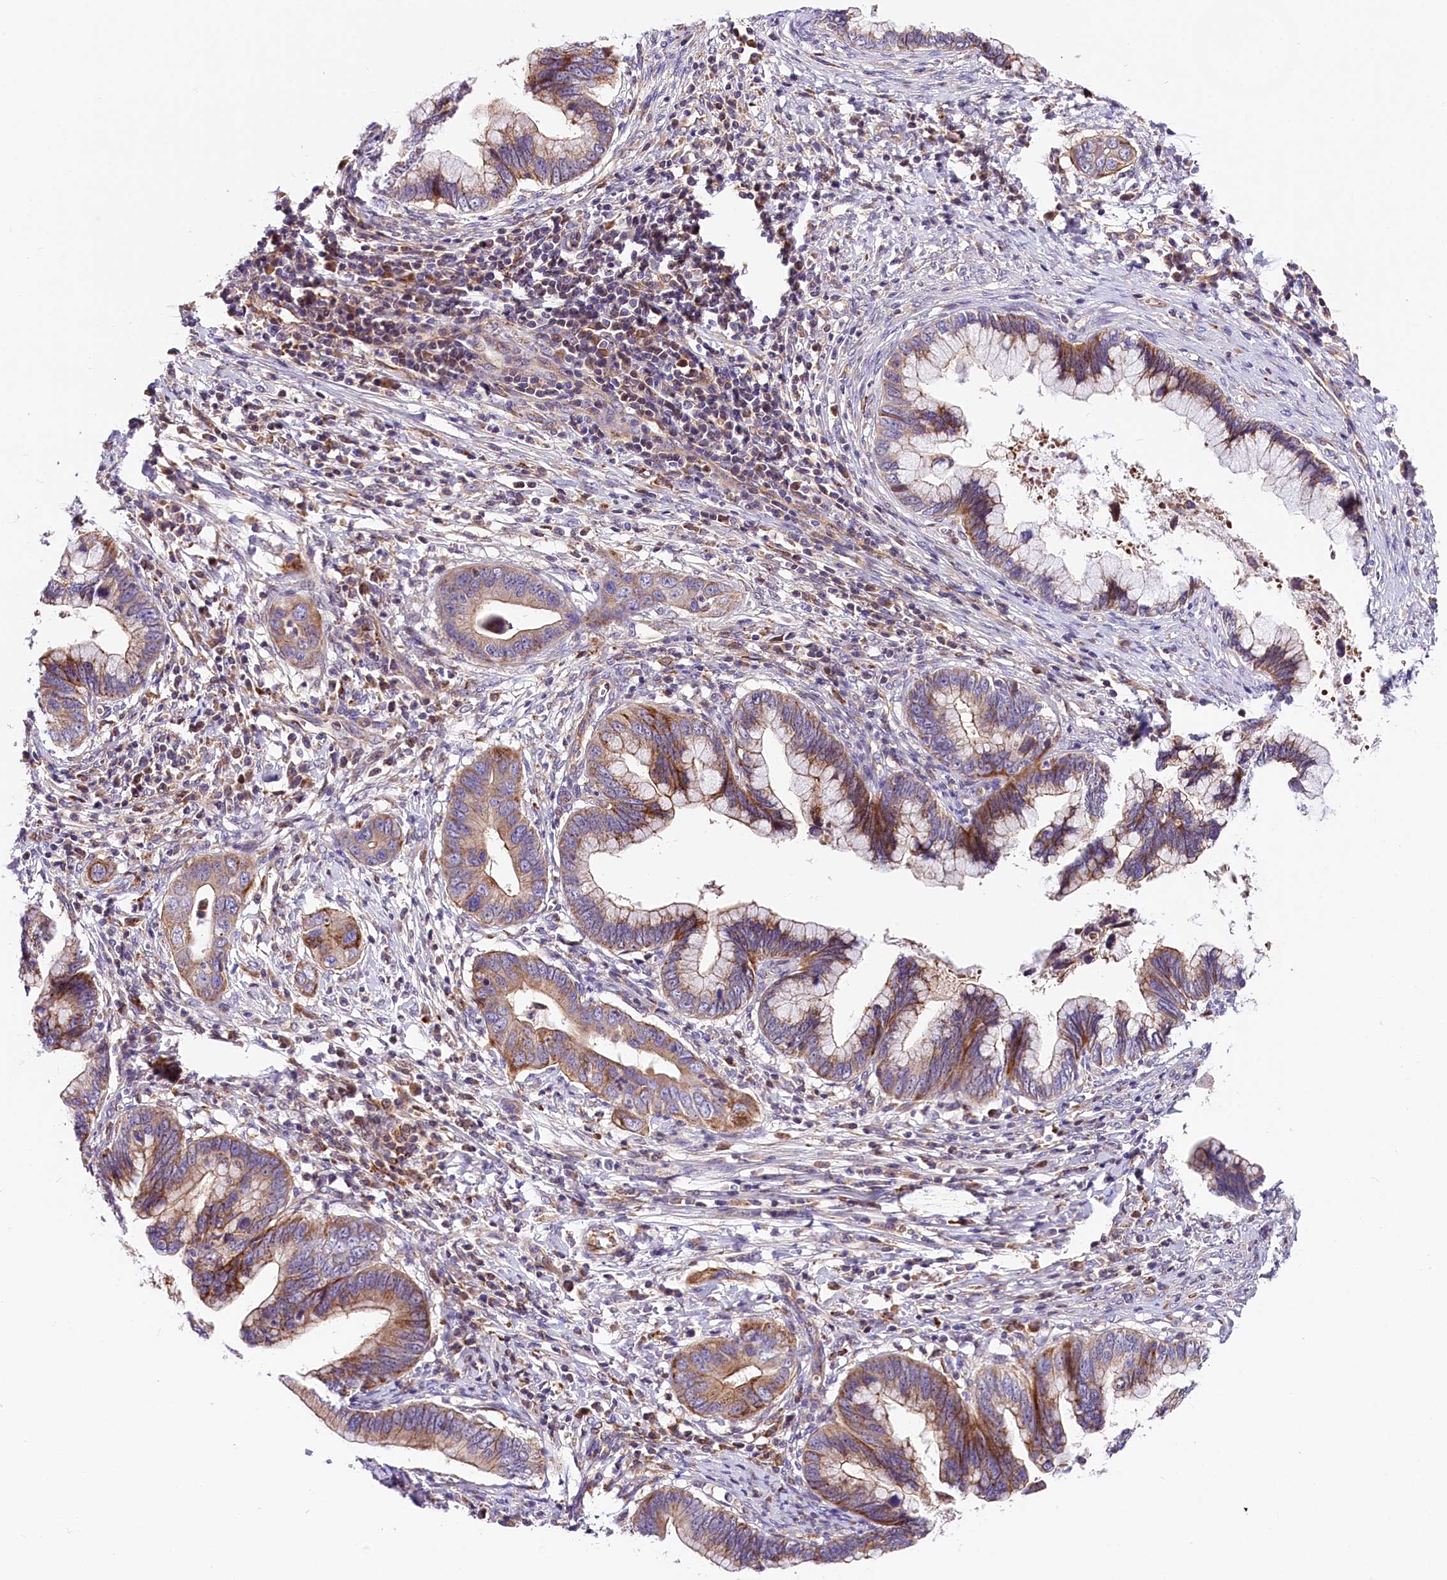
{"staining": {"intensity": "moderate", "quantity": "25%-75%", "location": "cytoplasmic/membranous"}, "tissue": "cervical cancer", "cell_type": "Tumor cells", "image_type": "cancer", "snomed": [{"axis": "morphology", "description": "Adenocarcinoma, NOS"}, {"axis": "topography", "description": "Cervix"}], "caption": "Cervical cancer (adenocarcinoma) stained with a brown dye shows moderate cytoplasmic/membranous positive staining in about 25%-75% of tumor cells.", "gene": "ARMC6", "patient": {"sex": "female", "age": 44}}